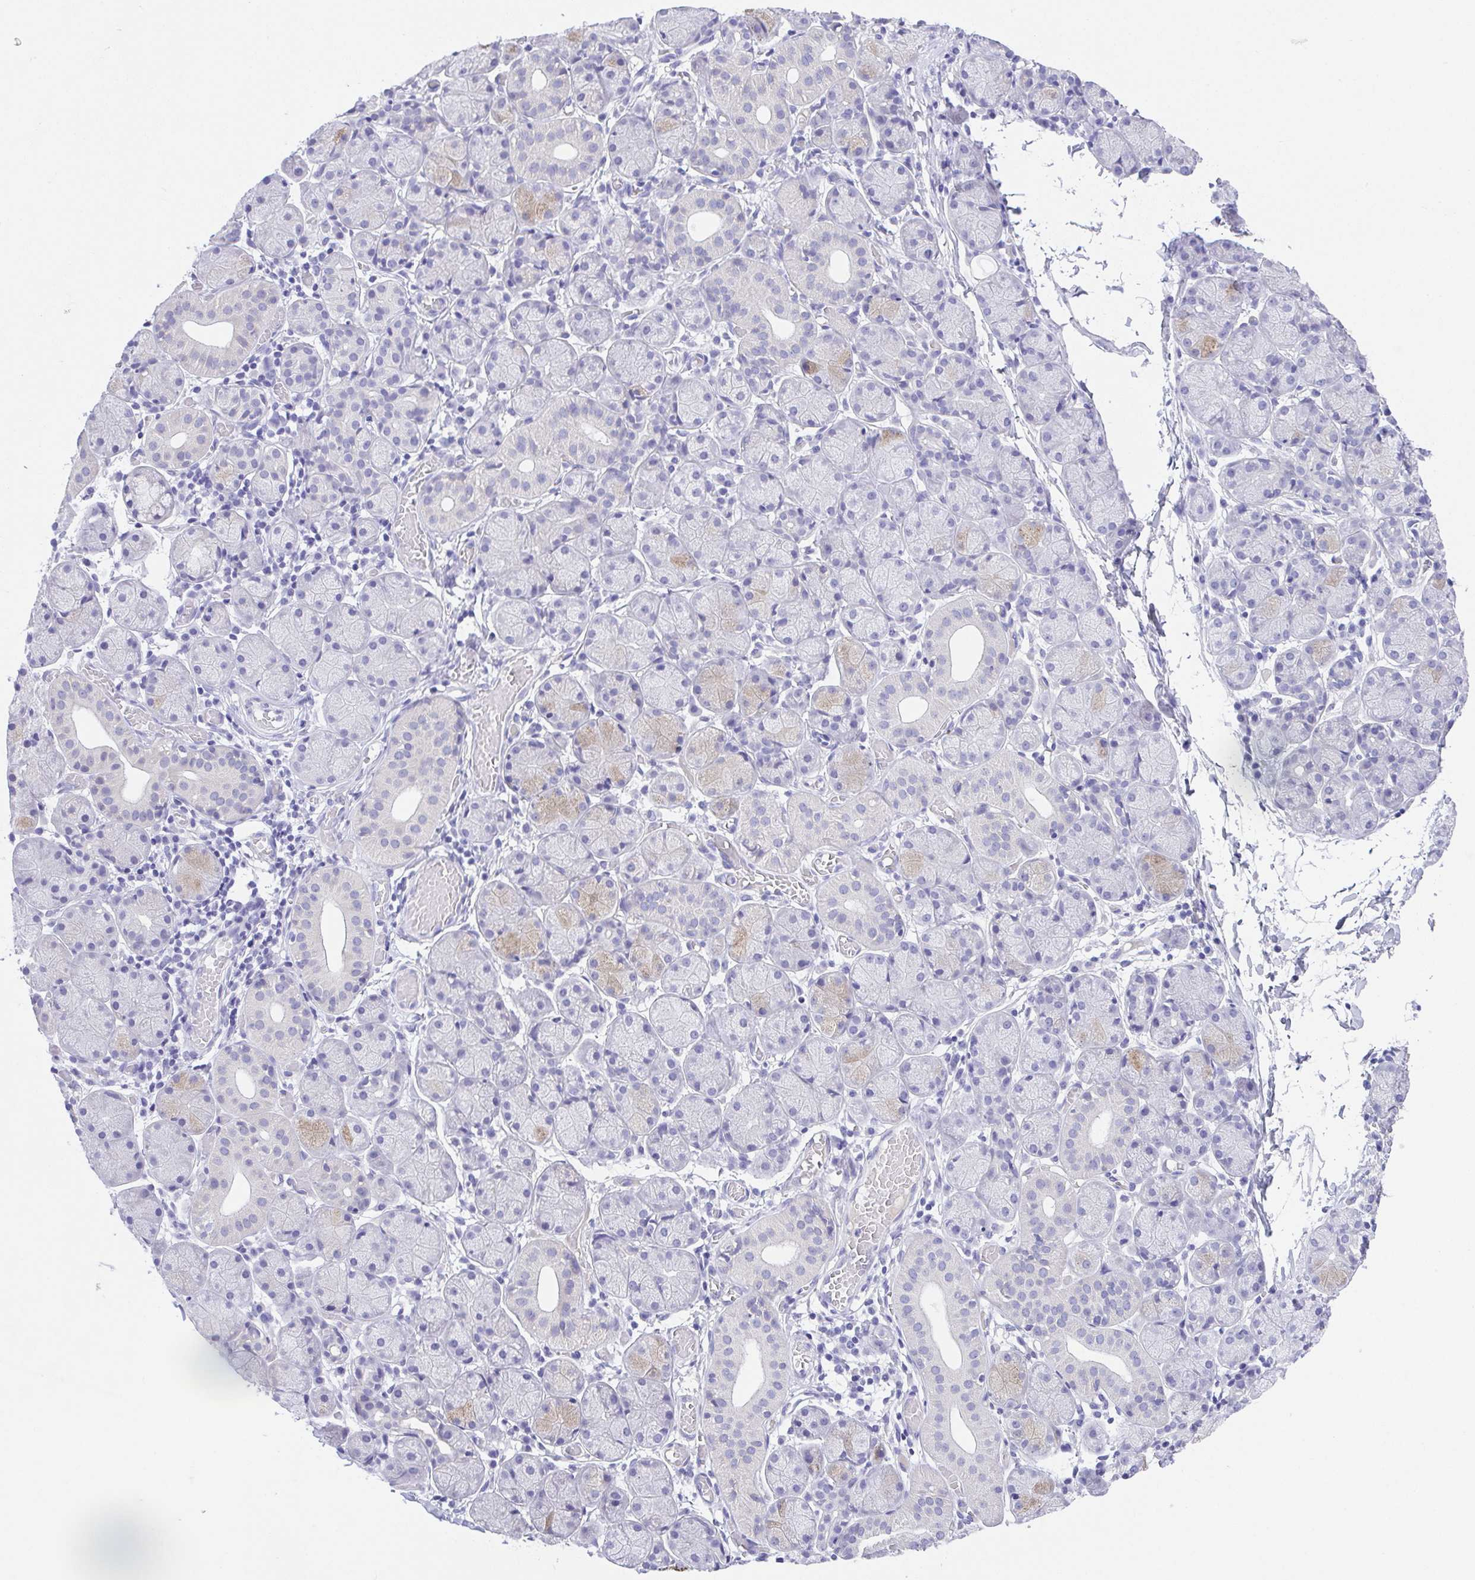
{"staining": {"intensity": "weak", "quantity": "<25%", "location": "cytoplasmic/membranous"}, "tissue": "salivary gland", "cell_type": "Glandular cells", "image_type": "normal", "snomed": [{"axis": "morphology", "description": "Normal tissue, NOS"}, {"axis": "topography", "description": "Salivary gland"}], "caption": "Protein analysis of normal salivary gland reveals no significant positivity in glandular cells.", "gene": "SPATA4", "patient": {"sex": "female", "age": 24}}